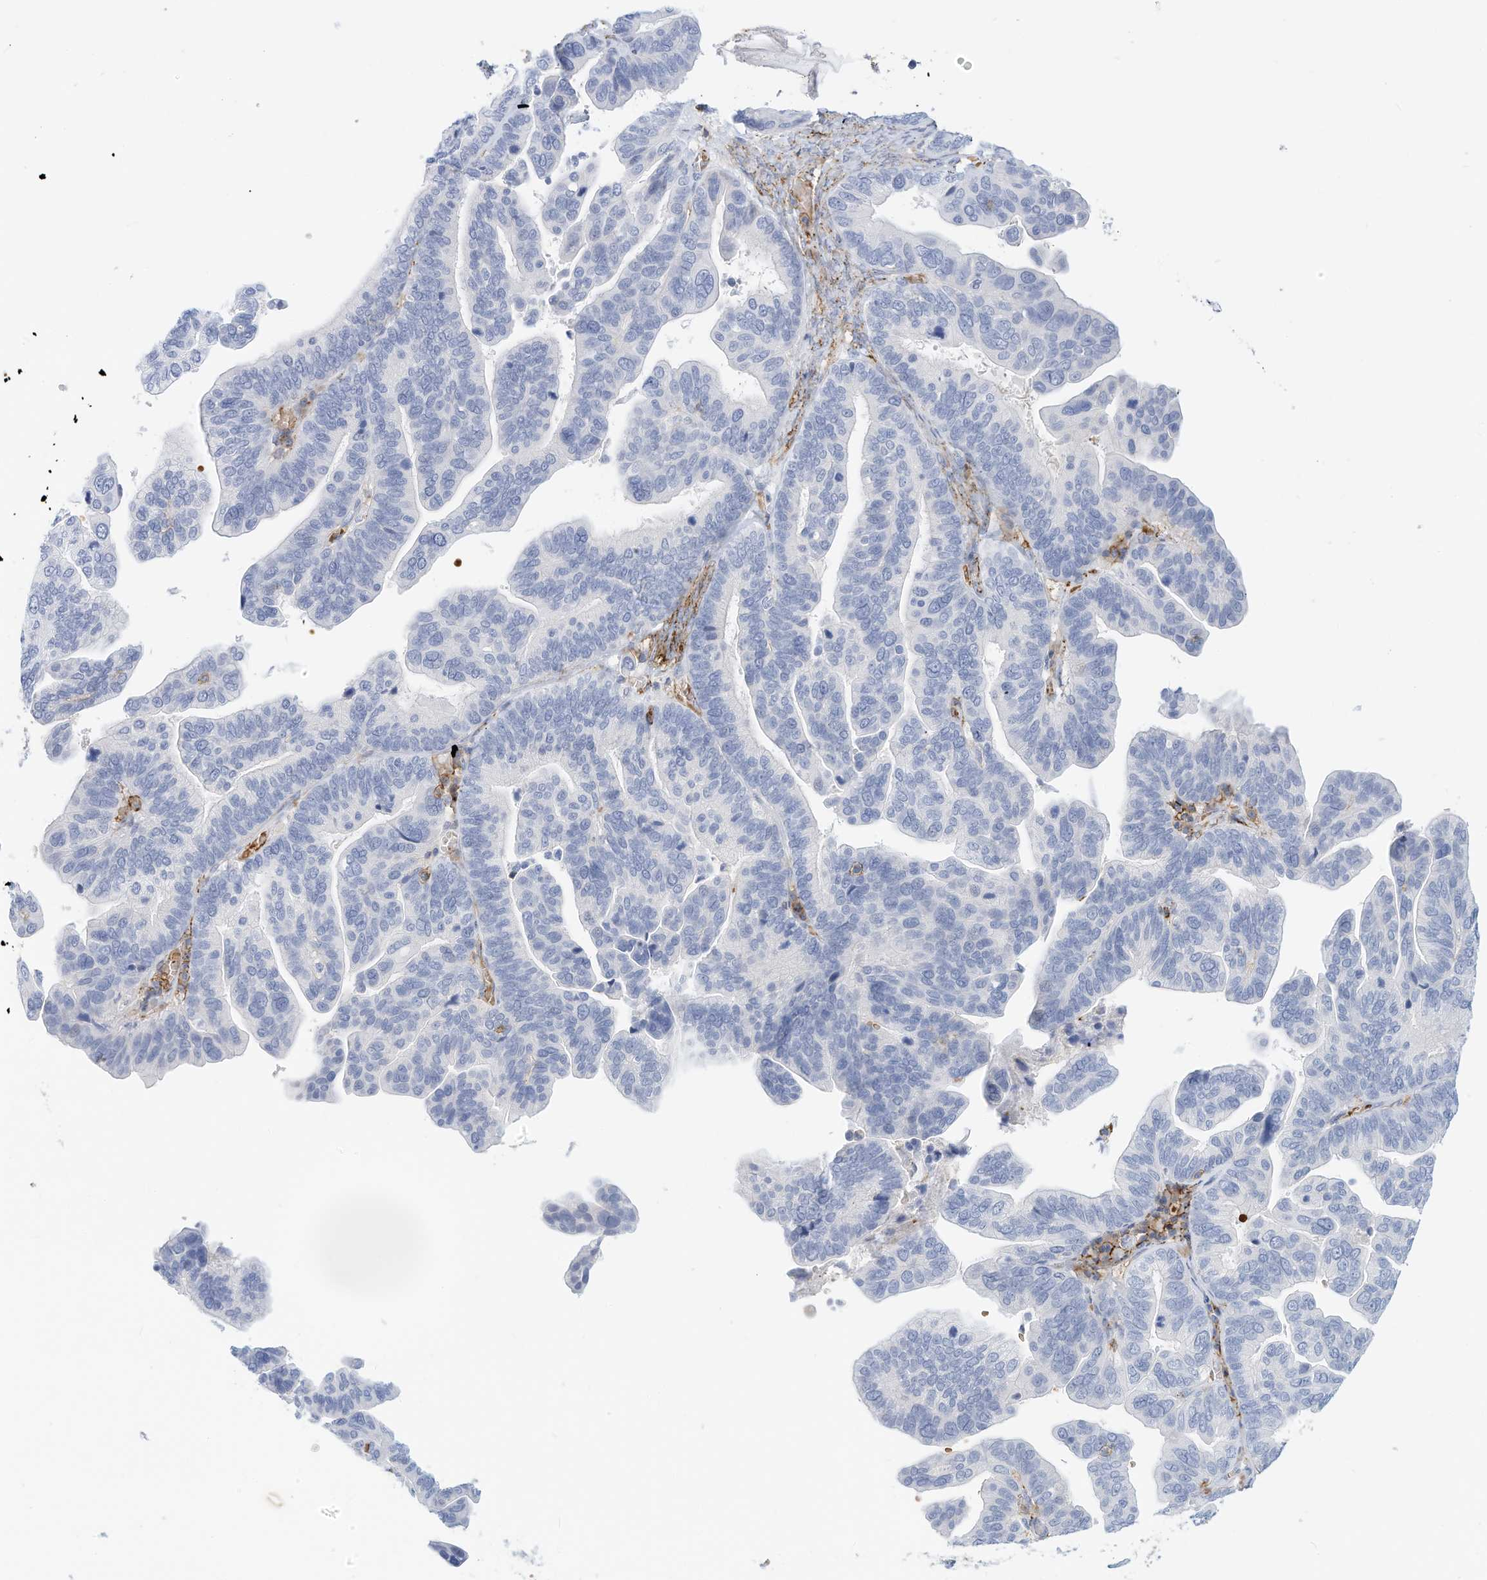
{"staining": {"intensity": "negative", "quantity": "none", "location": "none"}, "tissue": "ovarian cancer", "cell_type": "Tumor cells", "image_type": "cancer", "snomed": [{"axis": "morphology", "description": "Cystadenocarcinoma, serous, NOS"}, {"axis": "topography", "description": "Ovary"}], "caption": "Immunohistochemistry (IHC) photomicrograph of serous cystadenocarcinoma (ovarian) stained for a protein (brown), which shows no staining in tumor cells.", "gene": "TXNDC9", "patient": {"sex": "female", "age": 56}}